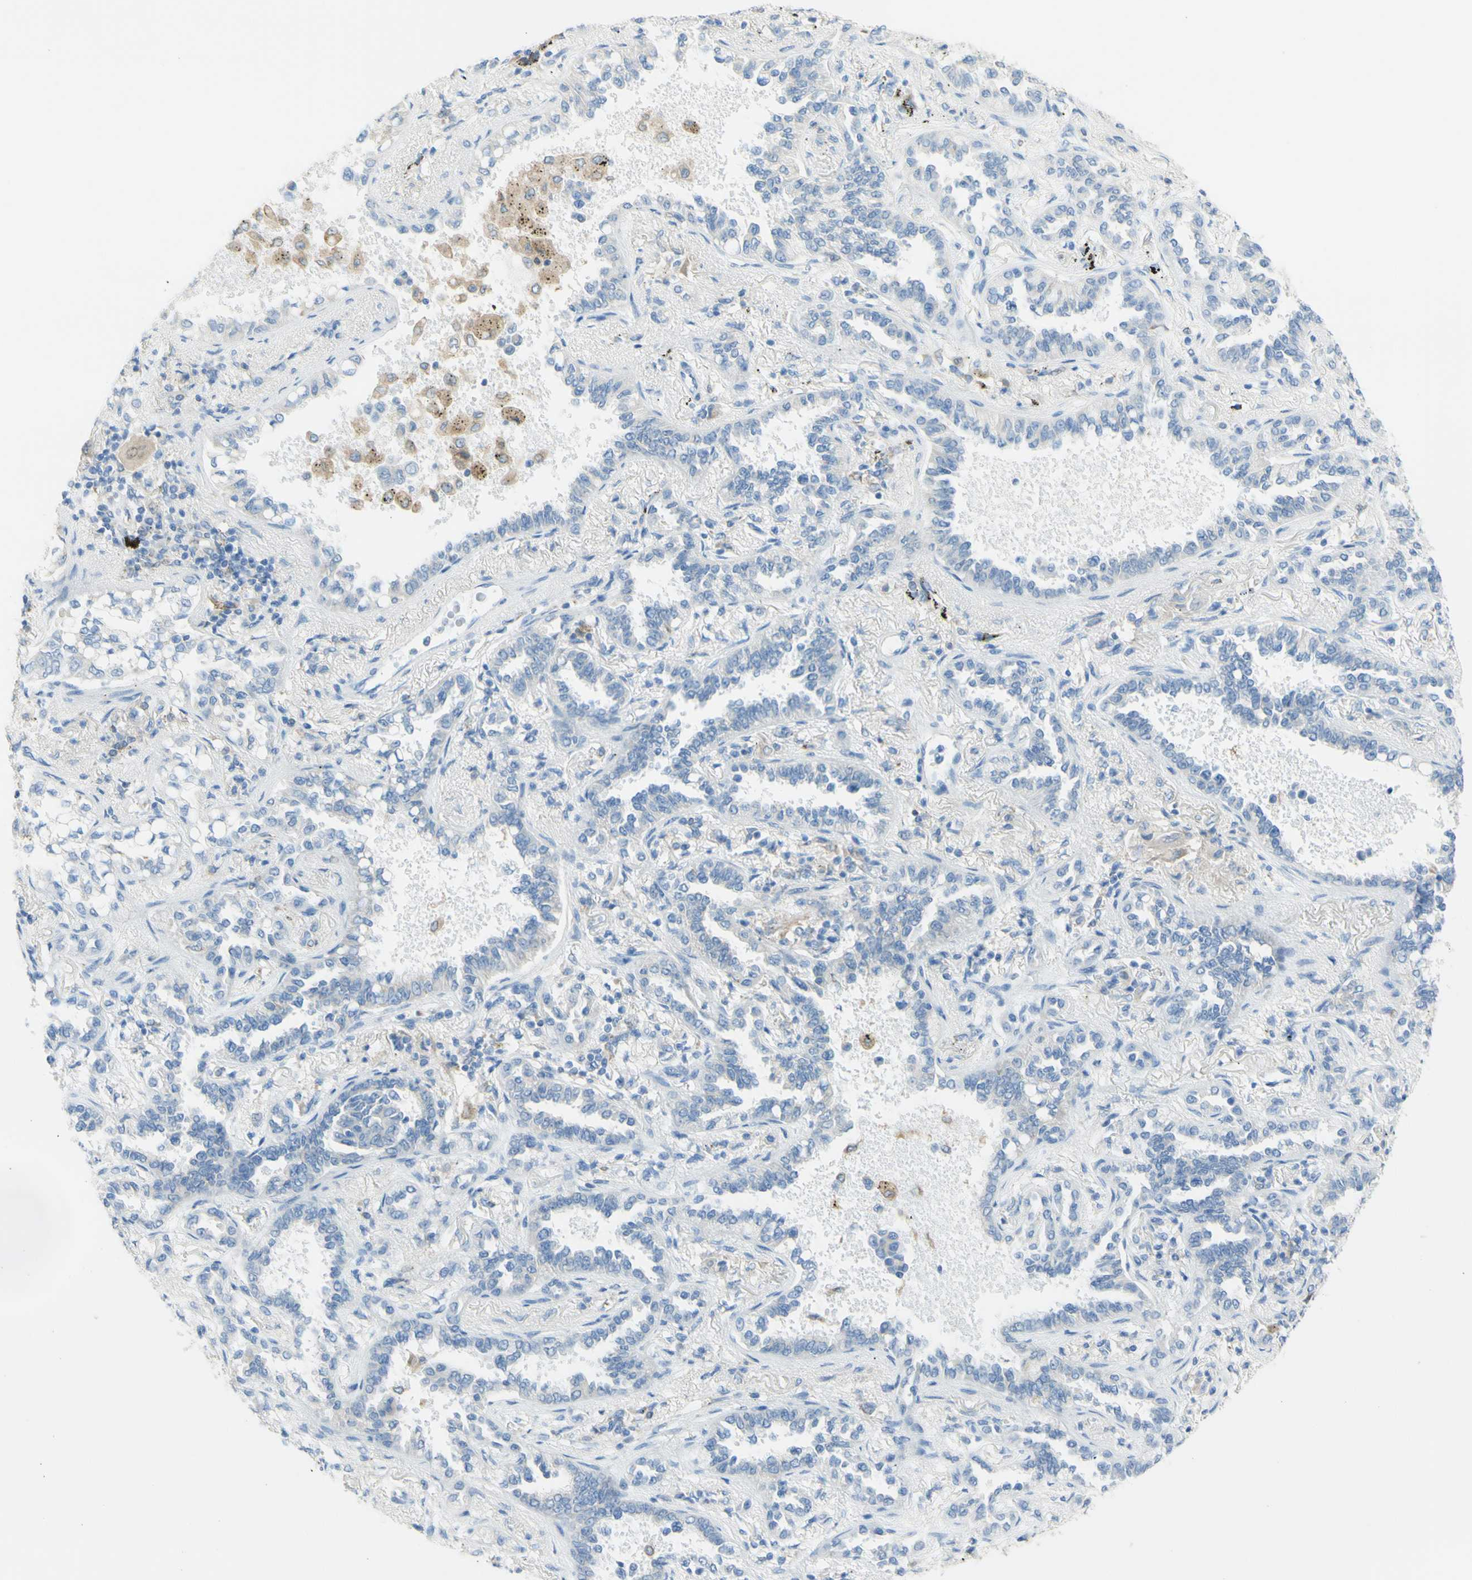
{"staining": {"intensity": "negative", "quantity": "none", "location": "none"}, "tissue": "lung cancer", "cell_type": "Tumor cells", "image_type": "cancer", "snomed": [{"axis": "morphology", "description": "Normal tissue, NOS"}, {"axis": "morphology", "description": "Adenocarcinoma, NOS"}, {"axis": "topography", "description": "Lung"}], "caption": "Lung cancer stained for a protein using immunohistochemistry reveals no positivity tumor cells.", "gene": "TSPAN1", "patient": {"sex": "male", "age": 59}}